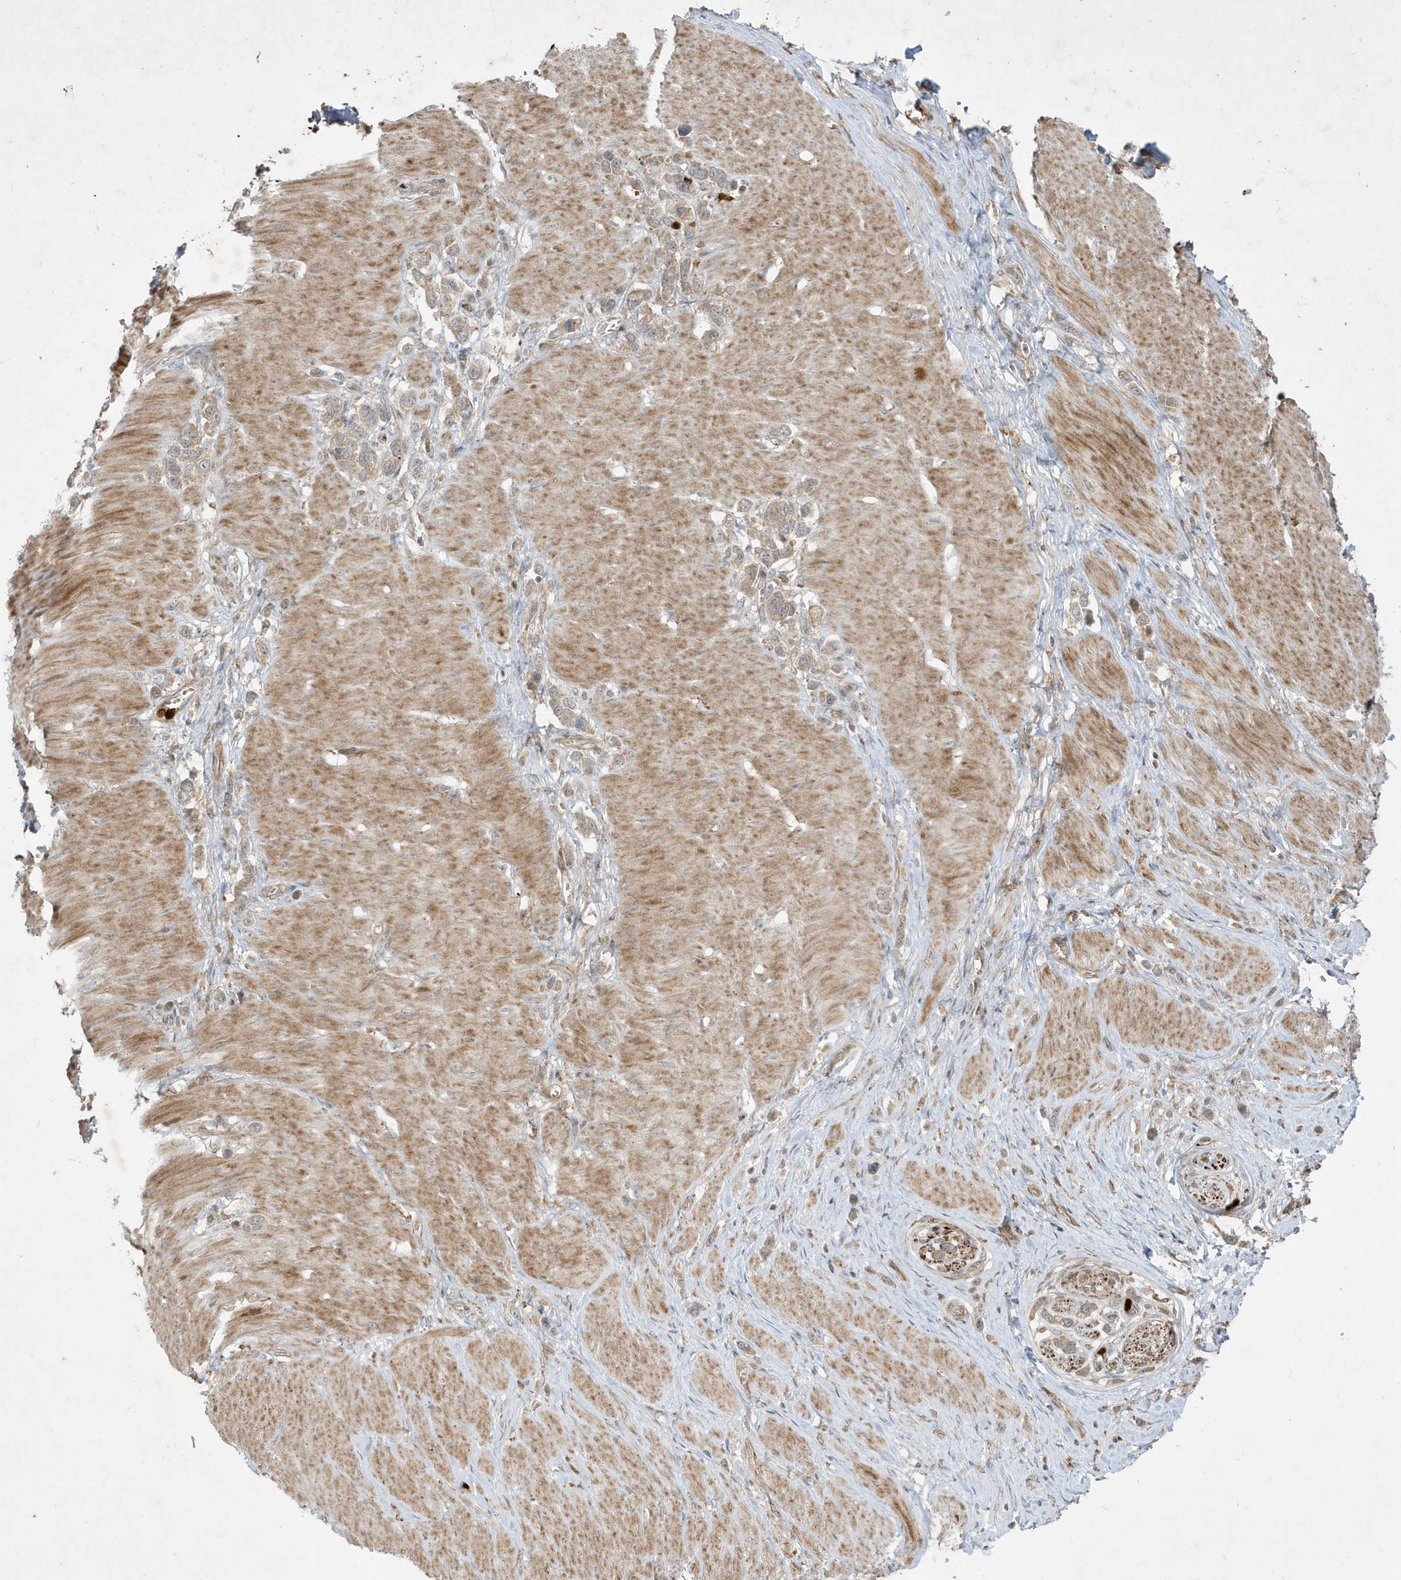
{"staining": {"intensity": "weak", "quantity": "25%-75%", "location": "cytoplasmic/membranous"}, "tissue": "stomach cancer", "cell_type": "Tumor cells", "image_type": "cancer", "snomed": [{"axis": "morphology", "description": "Normal tissue, NOS"}, {"axis": "morphology", "description": "Adenocarcinoma, NOS"}, {"axis": "topography", "description": "Stomach, upper"}, {"axis": "topography", "description": "Stomach"}], "caption": "Protein expression analysis of stomach cancer displays weak cytoplasmic/membranous expression in about 25%-75% of tumor cells.", "gene": "IFT57", "patient": {"sex": "female", "age": 65}}